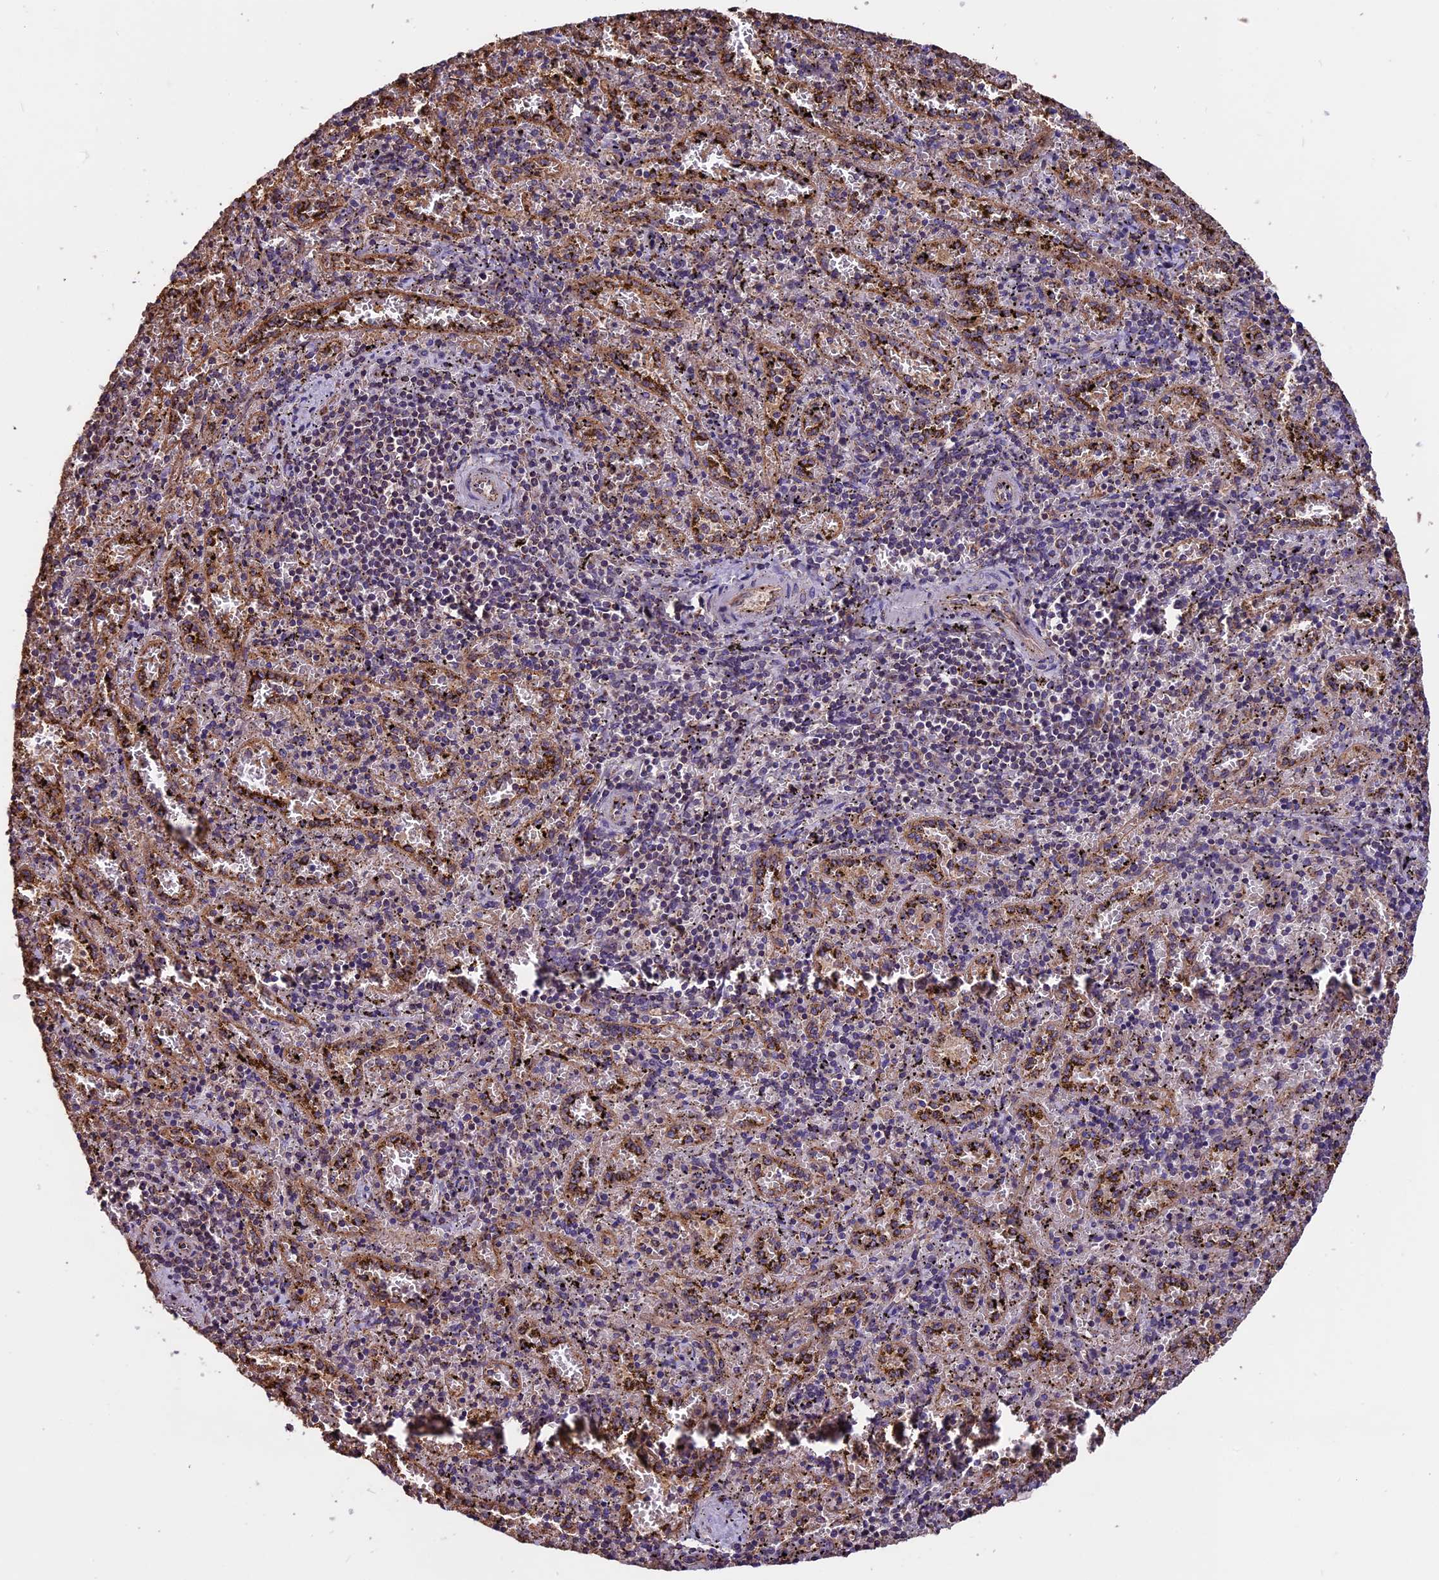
{"staining": {"intensity": "moderate", "quantity": "<25%", "location": "cytoplasmic/membranous"}, "tissue": "spleen", "cell_type": "Cells in red pulp", "image_type": "normal", "snomed": [{"axis": "morphology", "description": "Normal tissue, NOS"}, {"axis": "topography", "description": "Spleen"}], "caption": "IHC (DAB (3,3'-diaminobenzidine)) staining of normal spleen shows moderate cytoplasmic/membranous protein staining in about <25% of cells in red pulp. (DAB IHC, brown staining for protein, blue staining for nuclei).", "gene": "CHMP2A", "patient": {"sex": "male", "age": 11}}